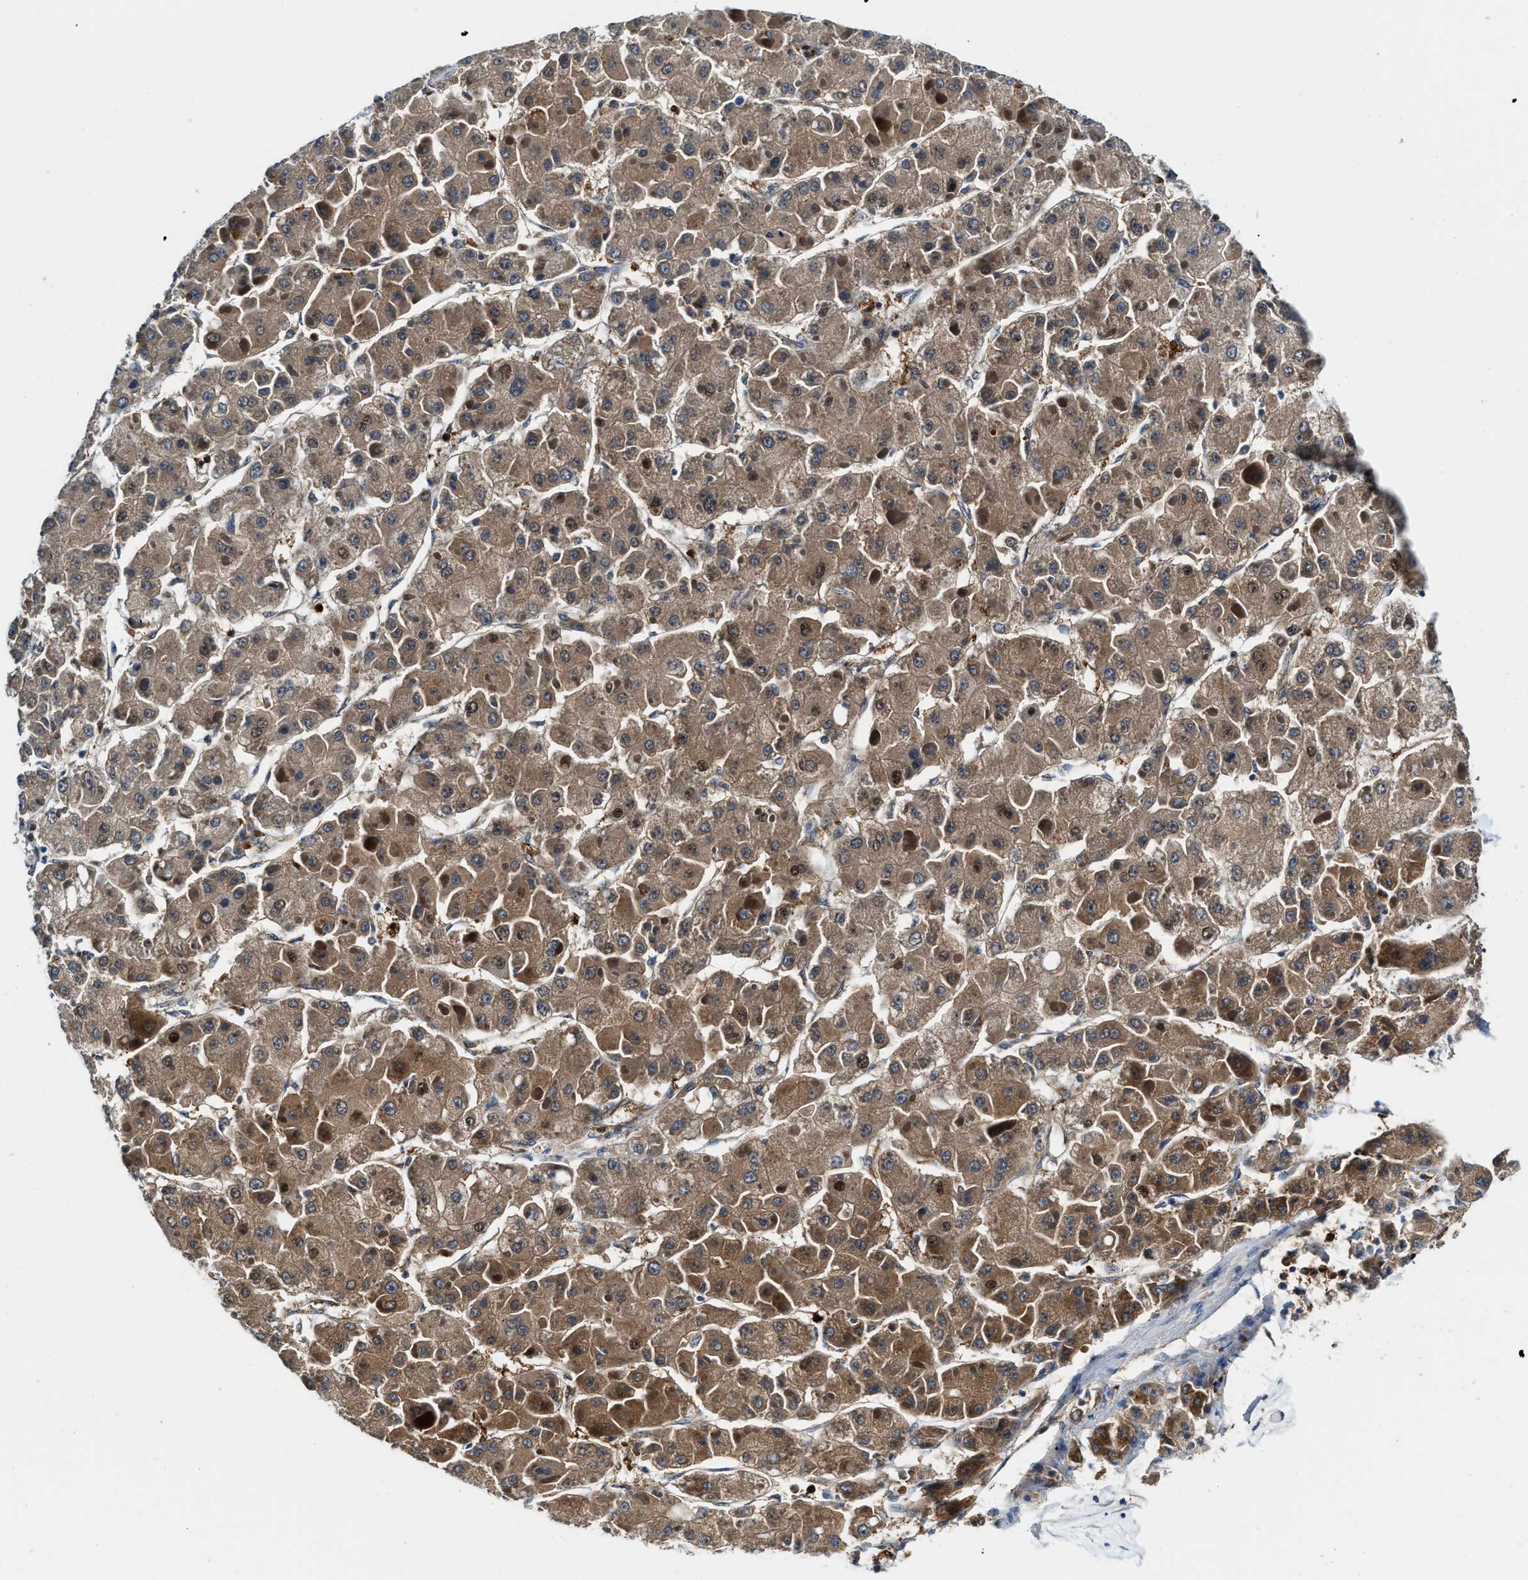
{"staining": {"intensity": "moderate", "quantity": ">75%", "location": "cytoplasmic/membranous"}, "tissue": "liver cancer", "cell_type": "Tumor cells", "image_type": "cancer", "snomed": [{"axis": "morphology", "description": "Carcinoma, Hepatocellular, NOS"}, {"axis": "topography", "description": "Liver"}], "caption": "Hepatocellular carcinoma (liver) was stained to show a protein in brown. There is medium levels of moderate cytoplasmic/membranous expression in about >75% of tumor cells.", "gene": "LTA4H", "patient": {"sex": "female", "age": 73}}